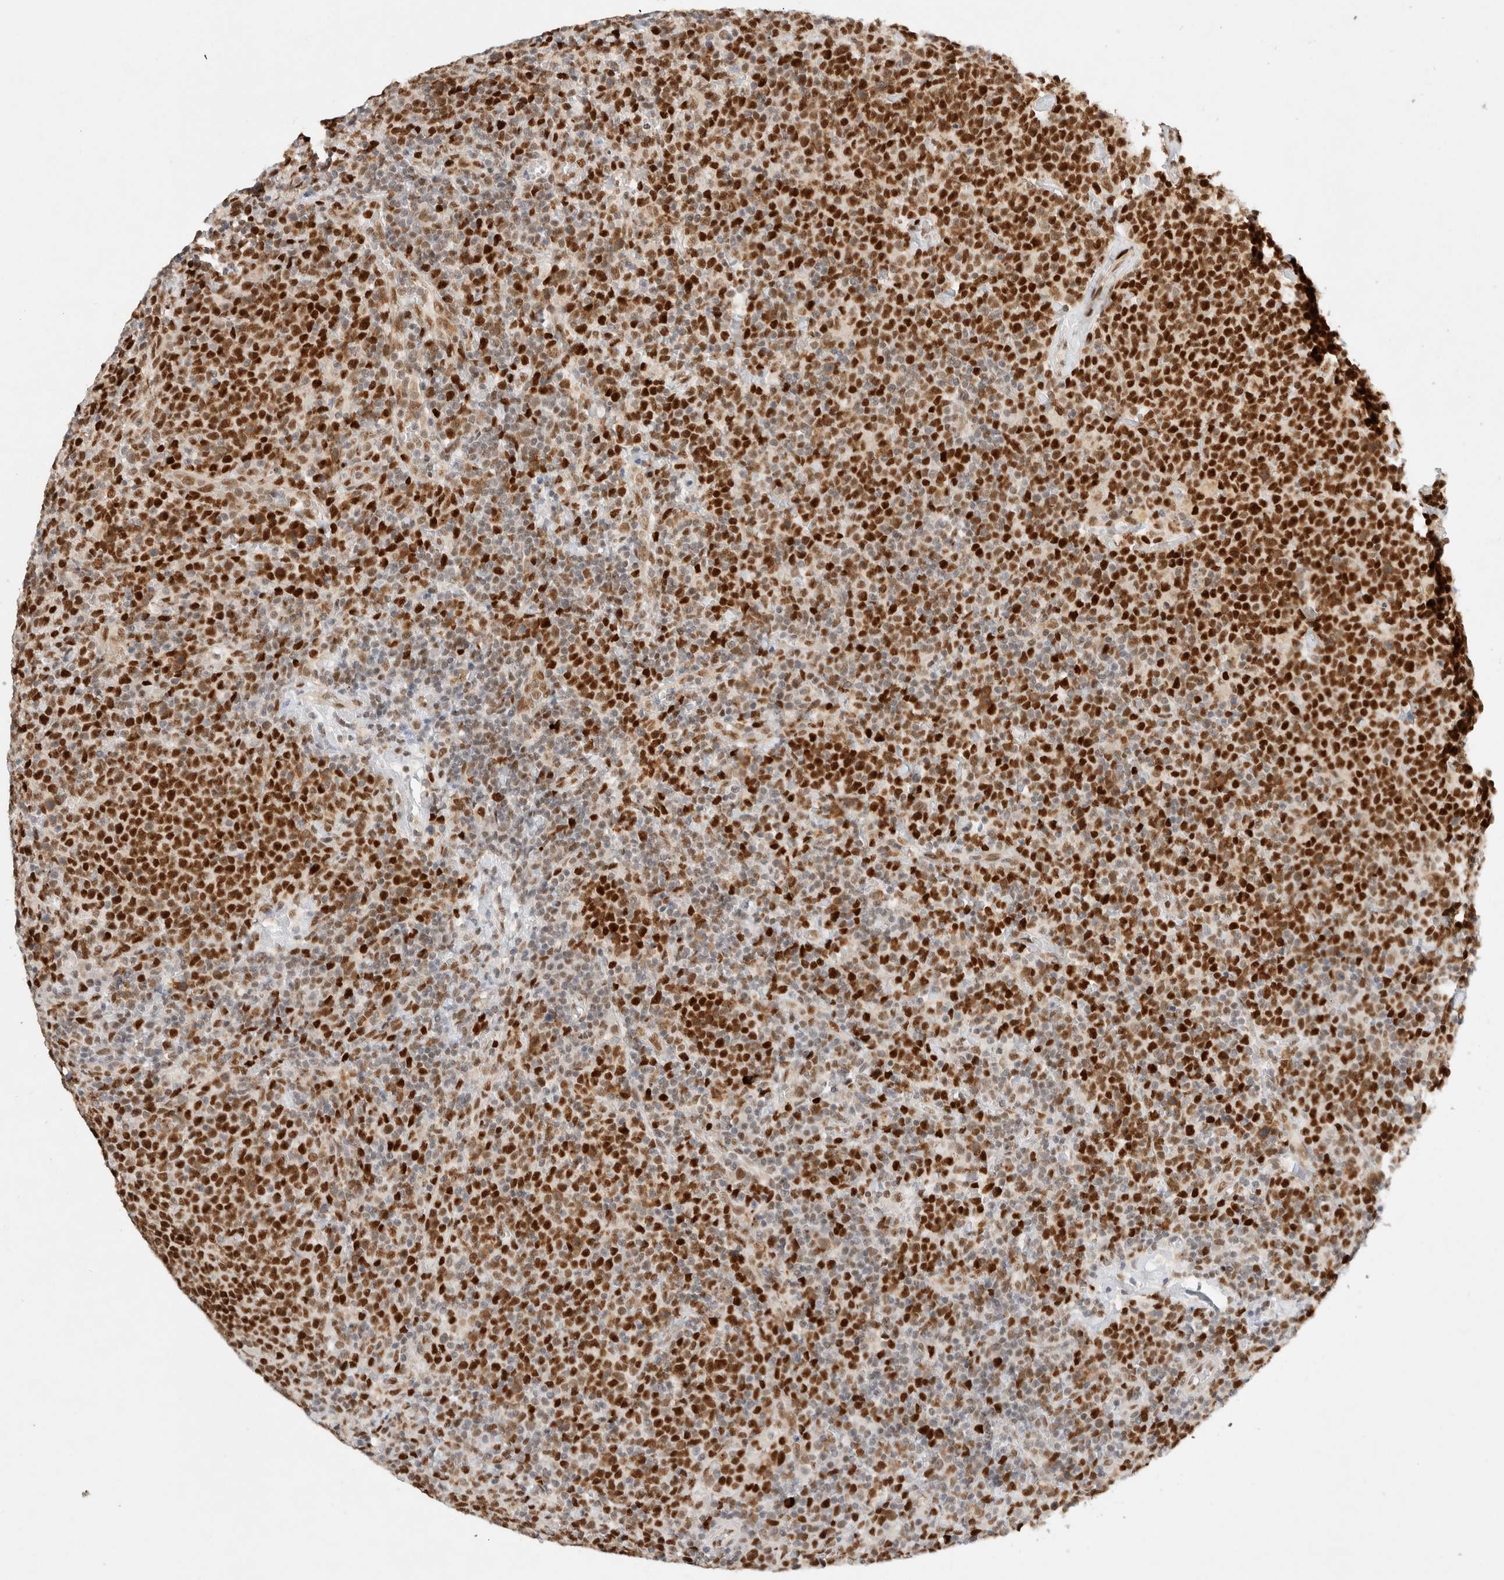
{"staining": {"intensity": "strong", "quantity": ">75%", "location": "nuclear"}, "tissue": "lymphoma", "cell_type": "Tumor cells", "image_type": "cancer", "snomed": [{"axis": "morphology", "description": "Malignant lymphoma, non-Hodgkin's type, High grade"}, {"axis": "topography", "description": "Lymph node"}], "caption": "The image demonstrates immunohistochemical staining of lymphoma. There is strong nuclear positivity is present in approximately >75% of tumor cells. The protein of interest is stained brown, and the nuclei are stained in blue (DAB IHC with brightfield microscopy, high magnification).", "gene": "GTF2I", "patient": {"sex": "male", "age": 61}}